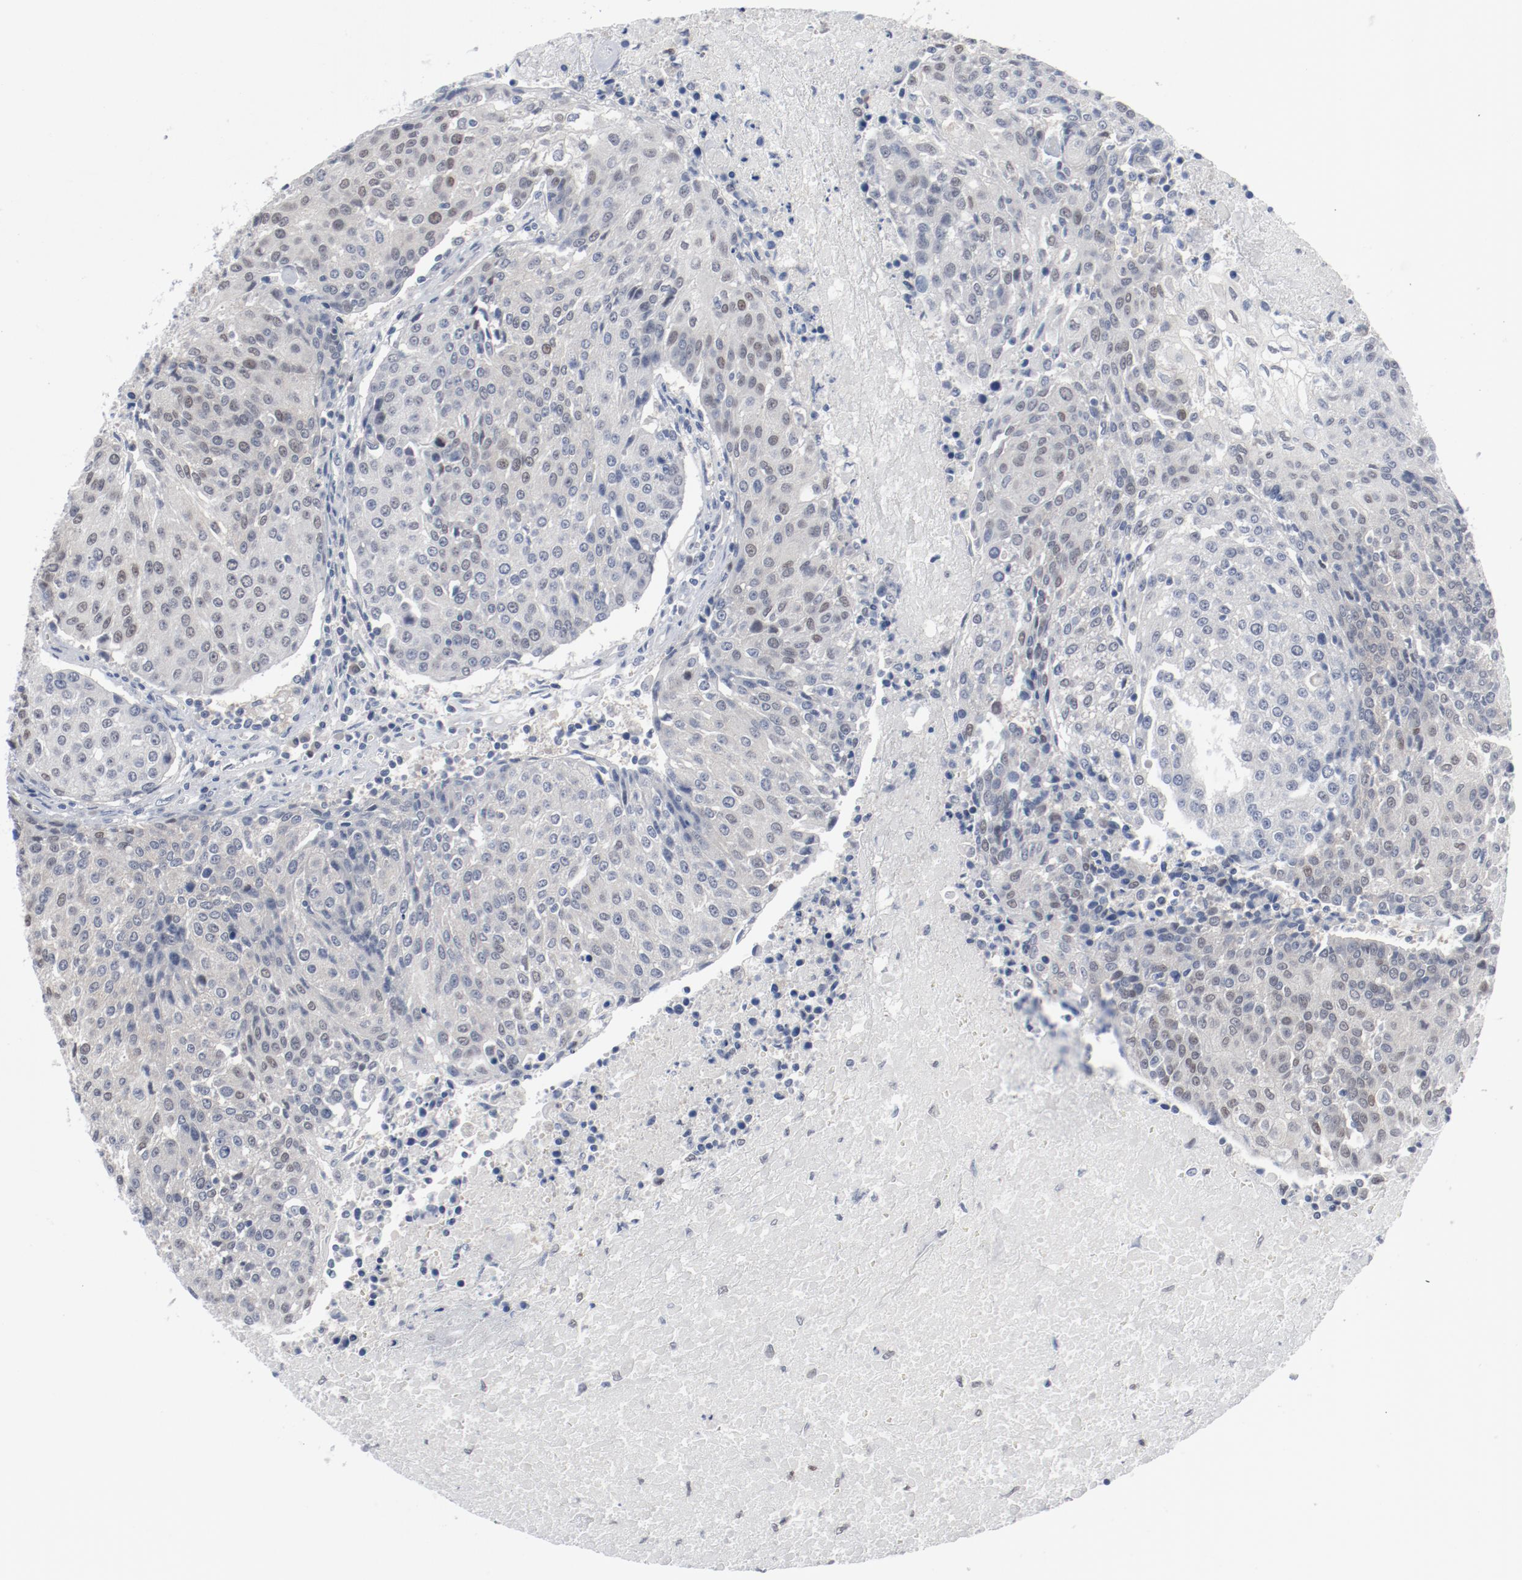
{"staining": {"intensity": "negative", "quantity": "none", "location": "none"}, "tissue": "urothelial cancer", "cell_type": "Tumor cells", "image_type": "cancer", "snomed": [{"axis": "morphology", "description": "Urothelial carcinoma, High grade"}, {"axis": "topography", "description": "Urinary bladder"}], "caption": "Tumor cells show no significant staining in urothelial cancer. (Stains: DAB immunohistochemistry with hematoxylin counter stain, Microscopy: brightfield microscopy at high magnification).", "gene": "FOXN2", "patient": {"sex": "female", "age": 85}}